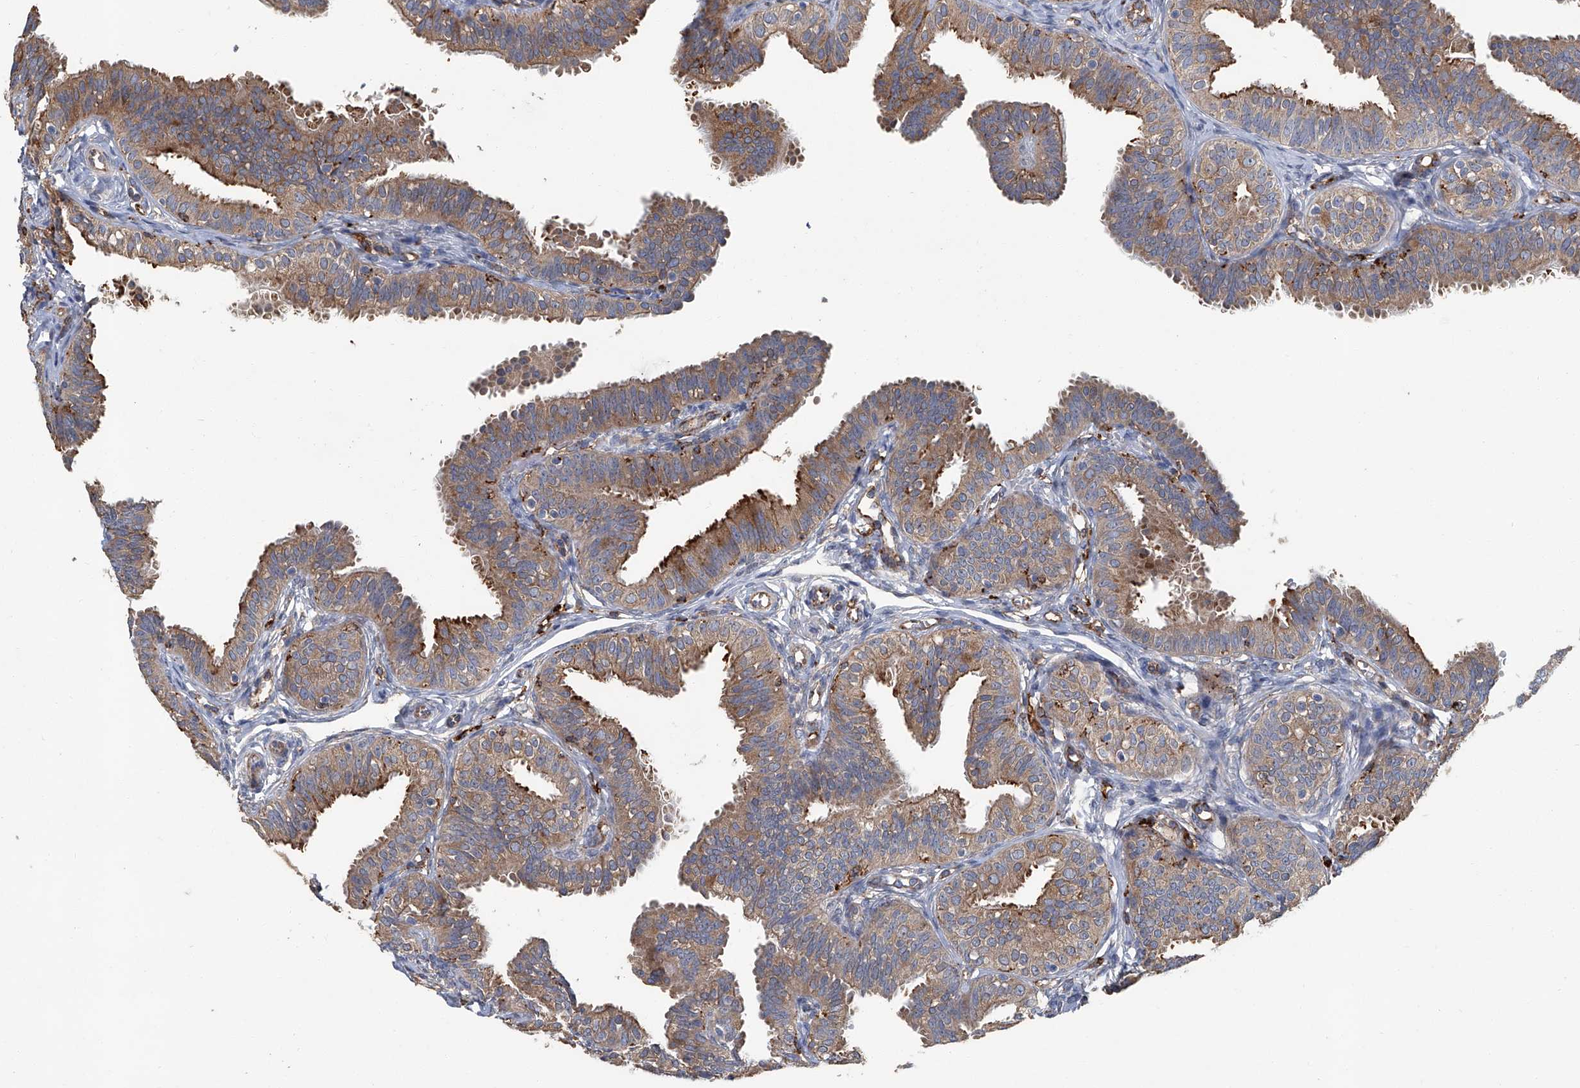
{"staining": {"intensity": "moderate", "quantity": ">75%", "location": "cytoplasmic/membranous"}, "tissue": "fallopian tube", "cell_type": "Glandular cells", "image_type": "normal", "snomed": [{"axis": "morphology", "description": "Normal tissue, NOS"}, {"axis": "topography", "description": "Fallopian tube"}], "caption": "Benign fallopian tube displays moderate cytoplasmic/membranous expression in approximately >75% of glandular cells (brown staining indicates protein expression, while blue staining denotes nuclei)..", "gene": "FAM167A", "patient": {"sex": "female", "age": 35}}